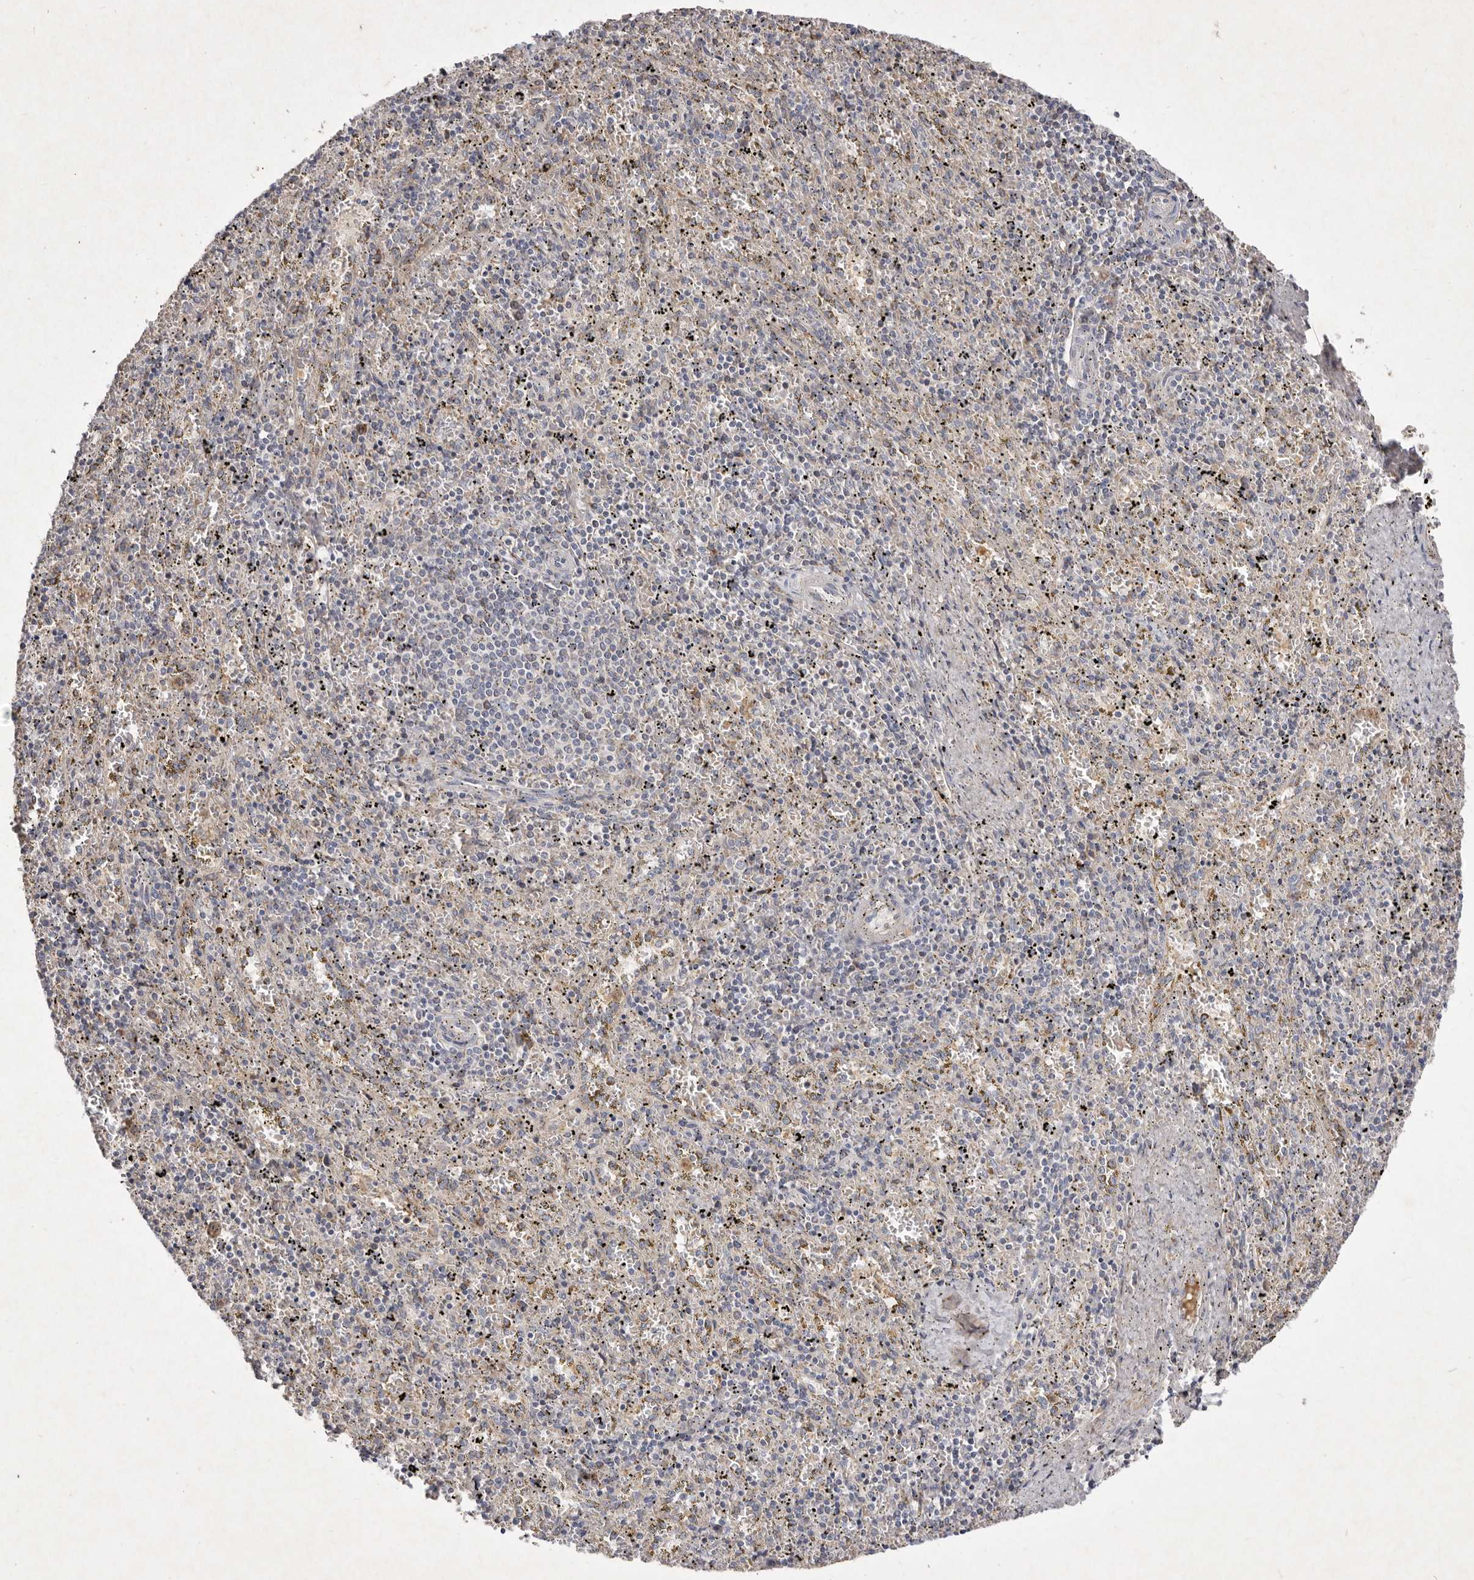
{"staining": {"intensity": "negative", "quantity": "none", "location": "none"}, "tissue": "spleen", "cell_type": "Cells in red pulp", "image_type": "normal", "snomed": [{"axis": "morphology", "description": "Normal tissue, NOS"}, {"axis": "topography", "description": "Spleen"}], "caption": "Immunohistochemistry photomicrograph of benign spleen stained for a protein (brown), which displays no staining in cells in red pulp.", "gene": "USP24", "patient": {"sex": "male", "age": 11}}